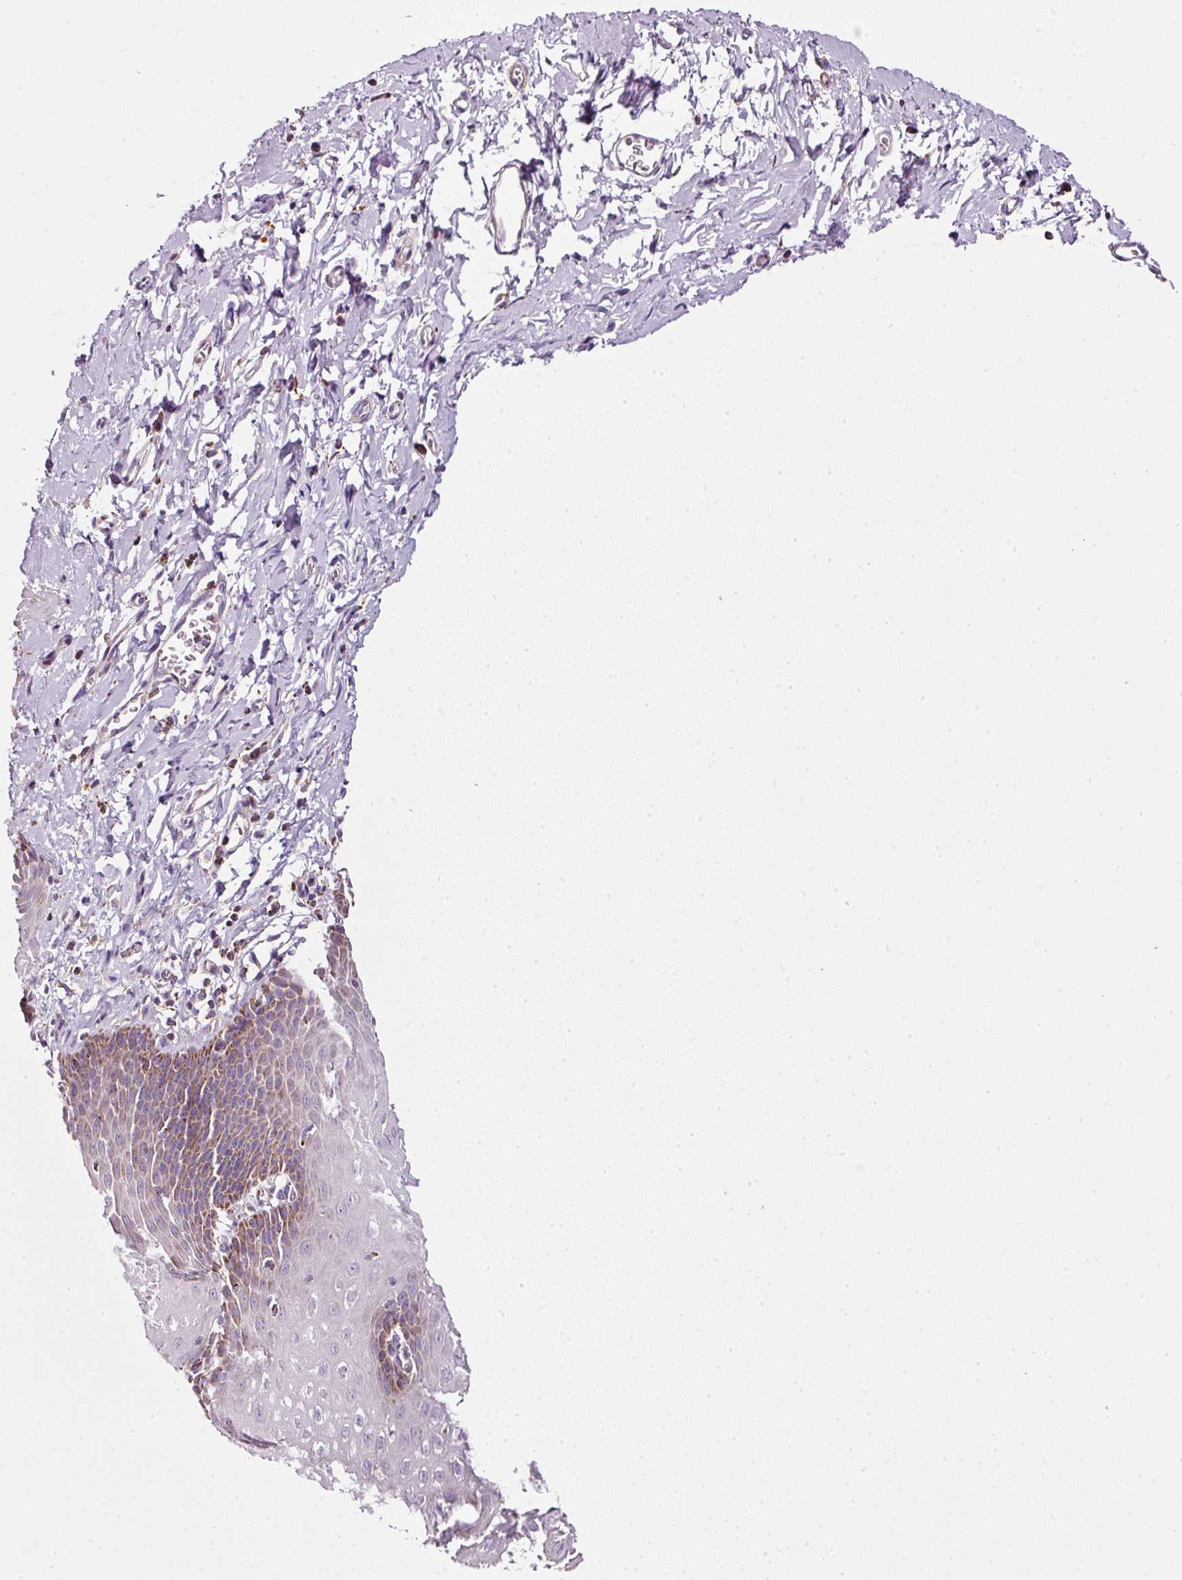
{"staining": {"intensity": "moderate", "quantity": "25%-75%", "location": "cytoplasmic/membranous"}, "tissue": "esophagus", "cell_type": "Squamous epithelial cells", "image_type": "normal", "snomed": [{"axis": "morphology", "description": "Normal tissue, NOS"}, {"axis": "topography", "description": "Esophagus"}], "caption": "Immunohistochemical staining of normal human esophagus reveals medium levels of moderate cytoplasmic/membranous expression in approximately 25%-75% of squamous epithelial cells. (DAB (3,3'-diaminobenzidine) IHC with brightfield microscopy, high magnification).", "gene": "SDHA", "patient": {"sex": "male", "age": 70}}